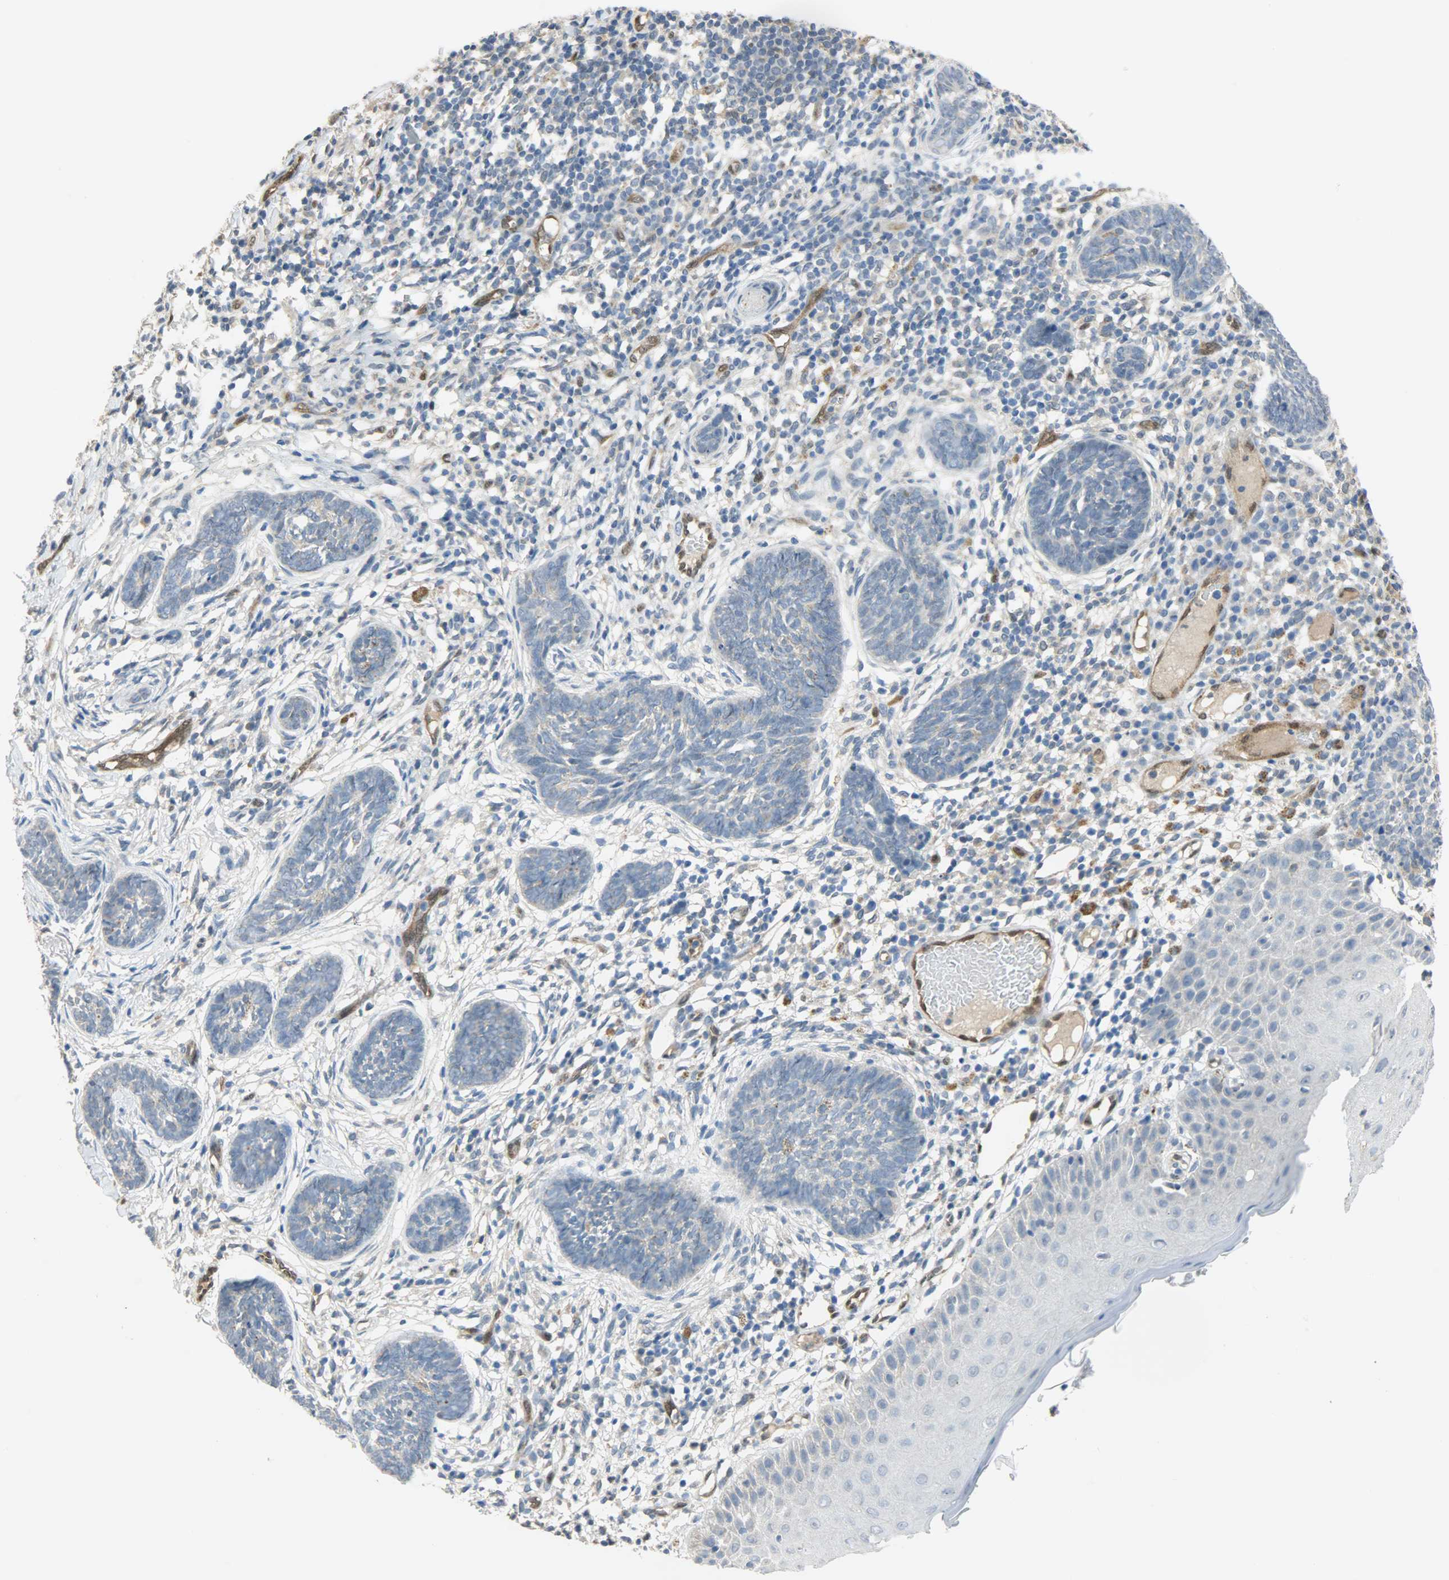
{"staining": {"intensity": "negative", "quantity": "none", "location": "none"}, "tissue": "skin cancer", "cell_type": "Tumor cells", "image_type": "cancer", "snomed": [{"axis": "morphology", "description": "Normal tissue, NOS"}, {"axis": "morphology", "description": "Basal cell carcinoma"}, {"axis": "topography", "description": "Skin"}], "caption": "Tumor cells show no significant expression in skin cancer.", "gene": "FKBP1A", "patient": {"sex": "male", "age": 87}}